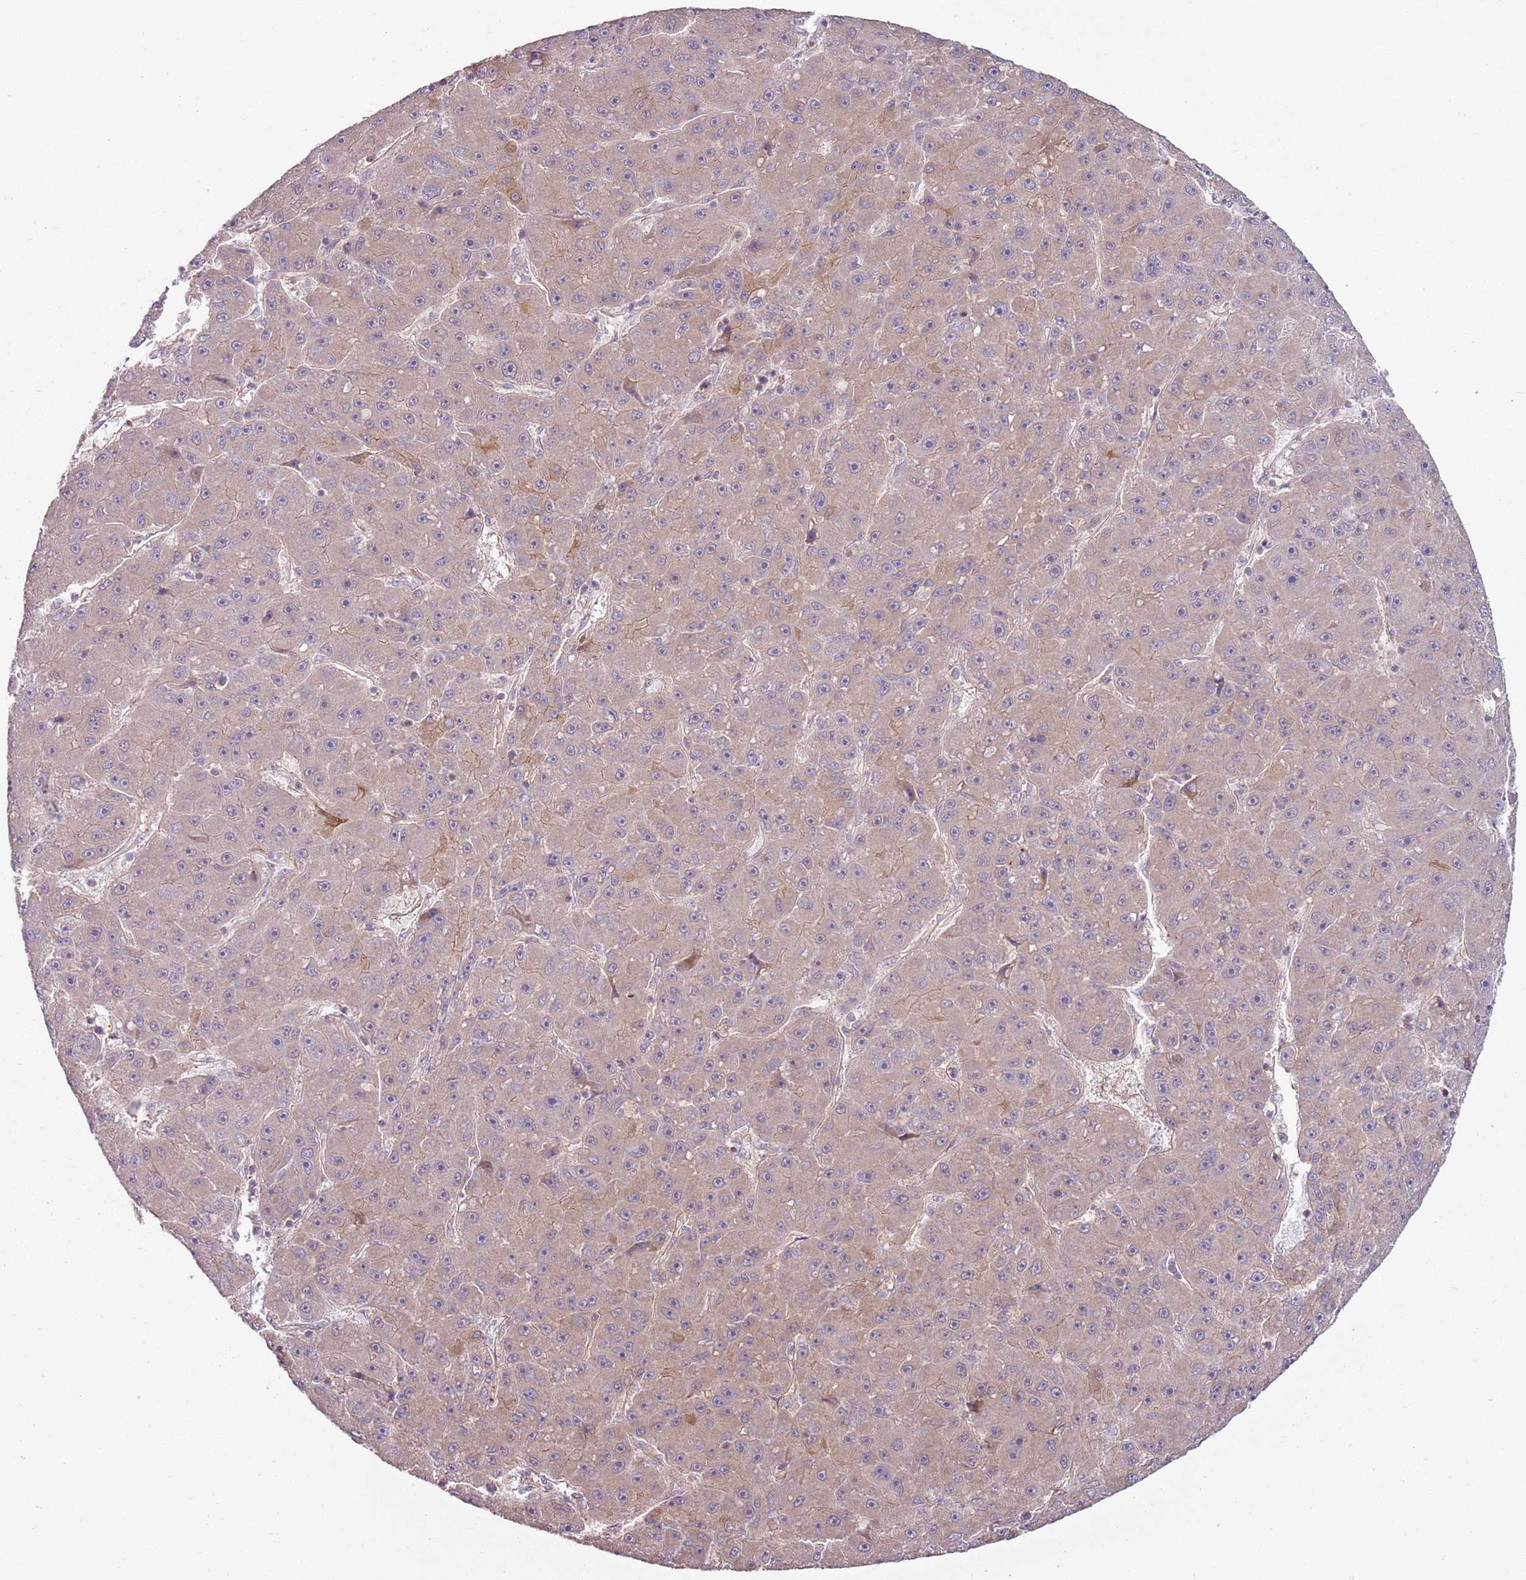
{"staining": {"intensity": "weak", "quantity": "25%-75%", "location": "cytoplasmic/membranous"}, "tissue": "liver cancer", "cell_type": "Tumor cells", "image_type": "cancer", "snomed": [{"axis": "morphology", "description": "Carcinoma, Hepatocellular, NOS"}, {"axis": "topography", "description": "Liver"}], "caption": "Hepatocellular carcinoma (liver) was stained to show a protein in brown. There is low levels of weak cytoplasmic/membranous expression in about 25%-75% of tumor cells. (DAB (3,3'-diaminobenzidine) = brown stain, brightfield microscopy at high magnification).", "gene": "SPATA31D1", "patient": {"sex": "male", "age": 67}}